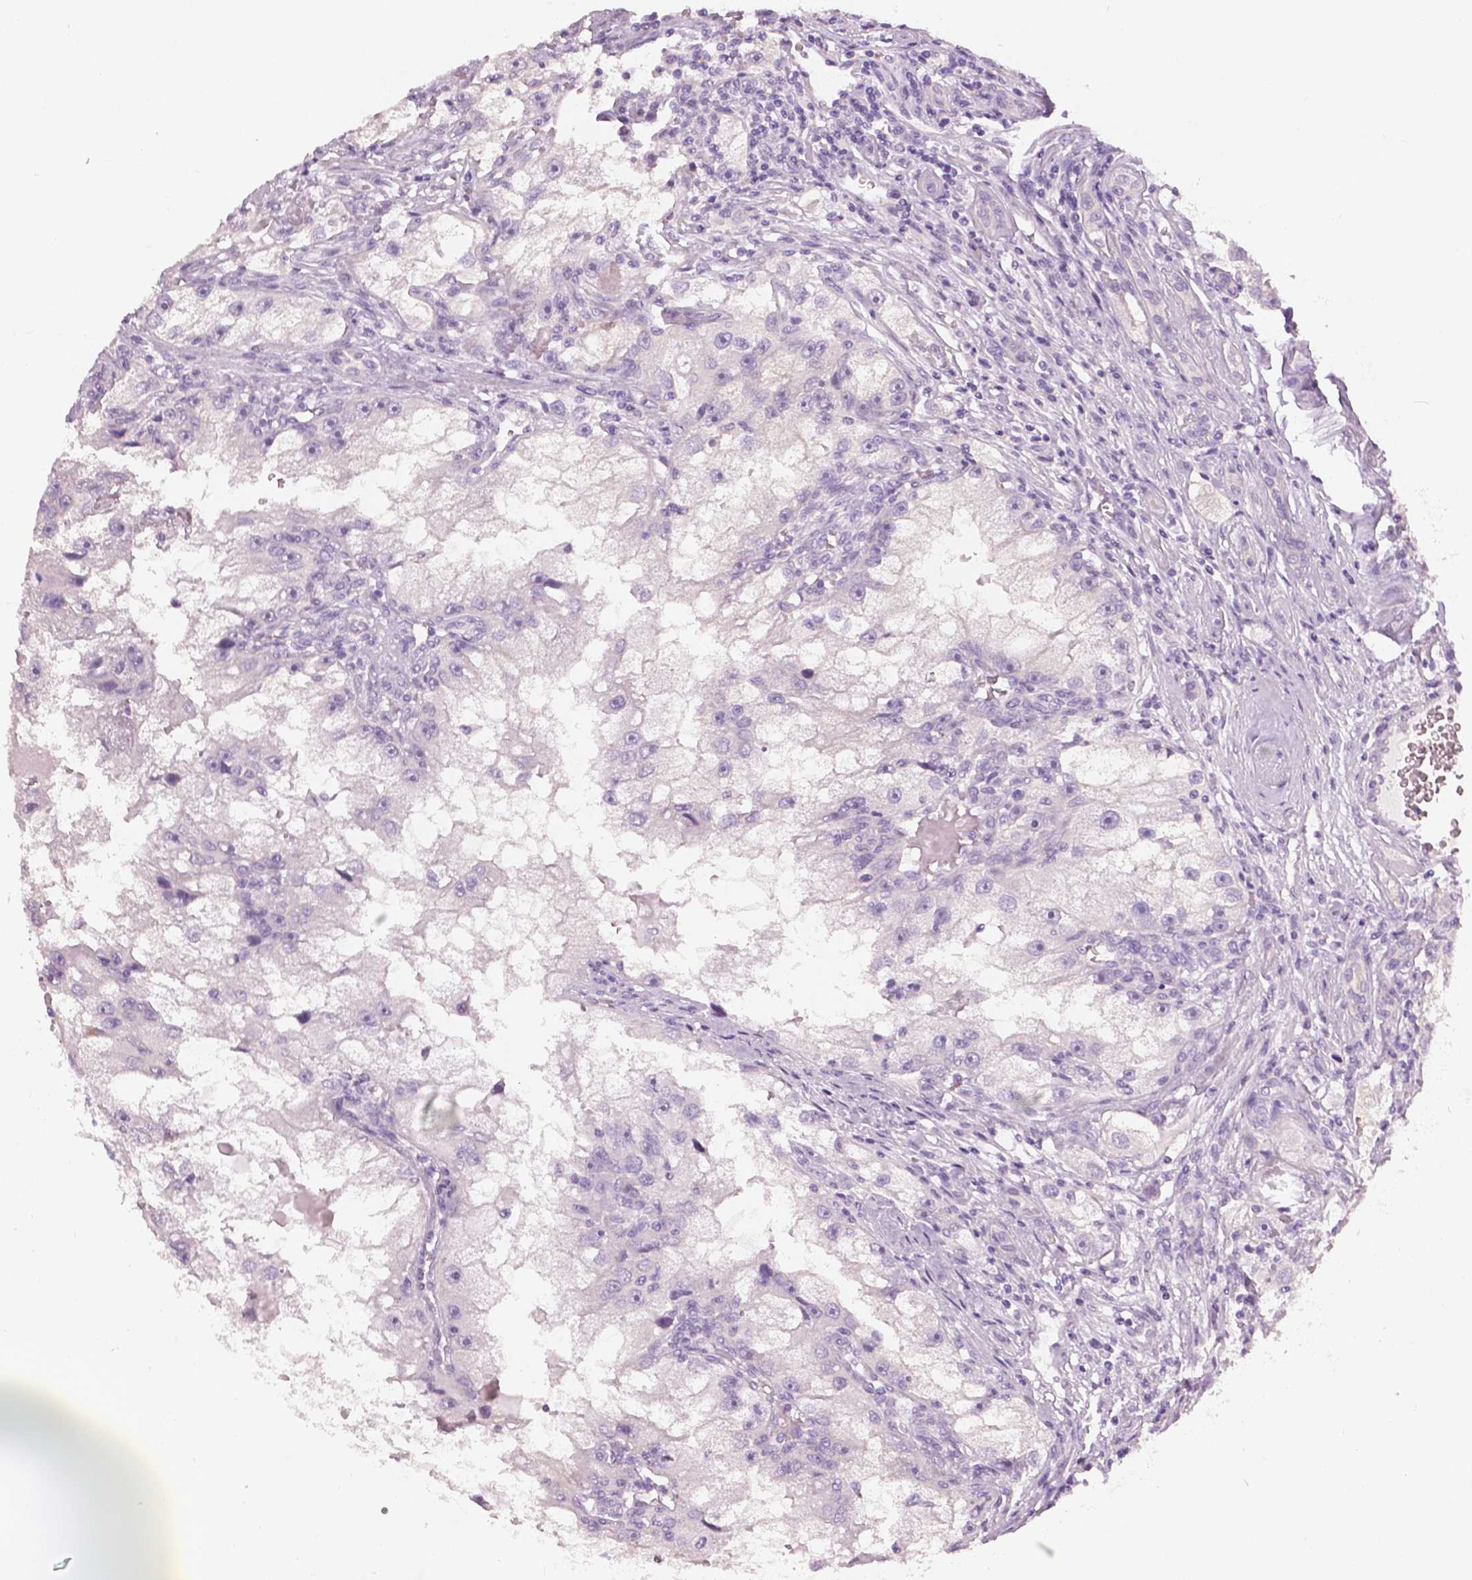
{"staining": {"intensity": "negative", "quantity": "none", "location": "none"}, "tissue": "renal cancer", "cell_type": "Tumor cells", "image_type": "cancer", "snomed": [{"axis": "morphology", "description": "Adenocarcinoma, NOS"}, {"axis": "topography", "description": "Kidney"}], "caption": "IHC of renal cancer reveals no positivity in tumor cells.", "gene": "SLC24A1", "patient": {"sex": "male", "age": 63}}